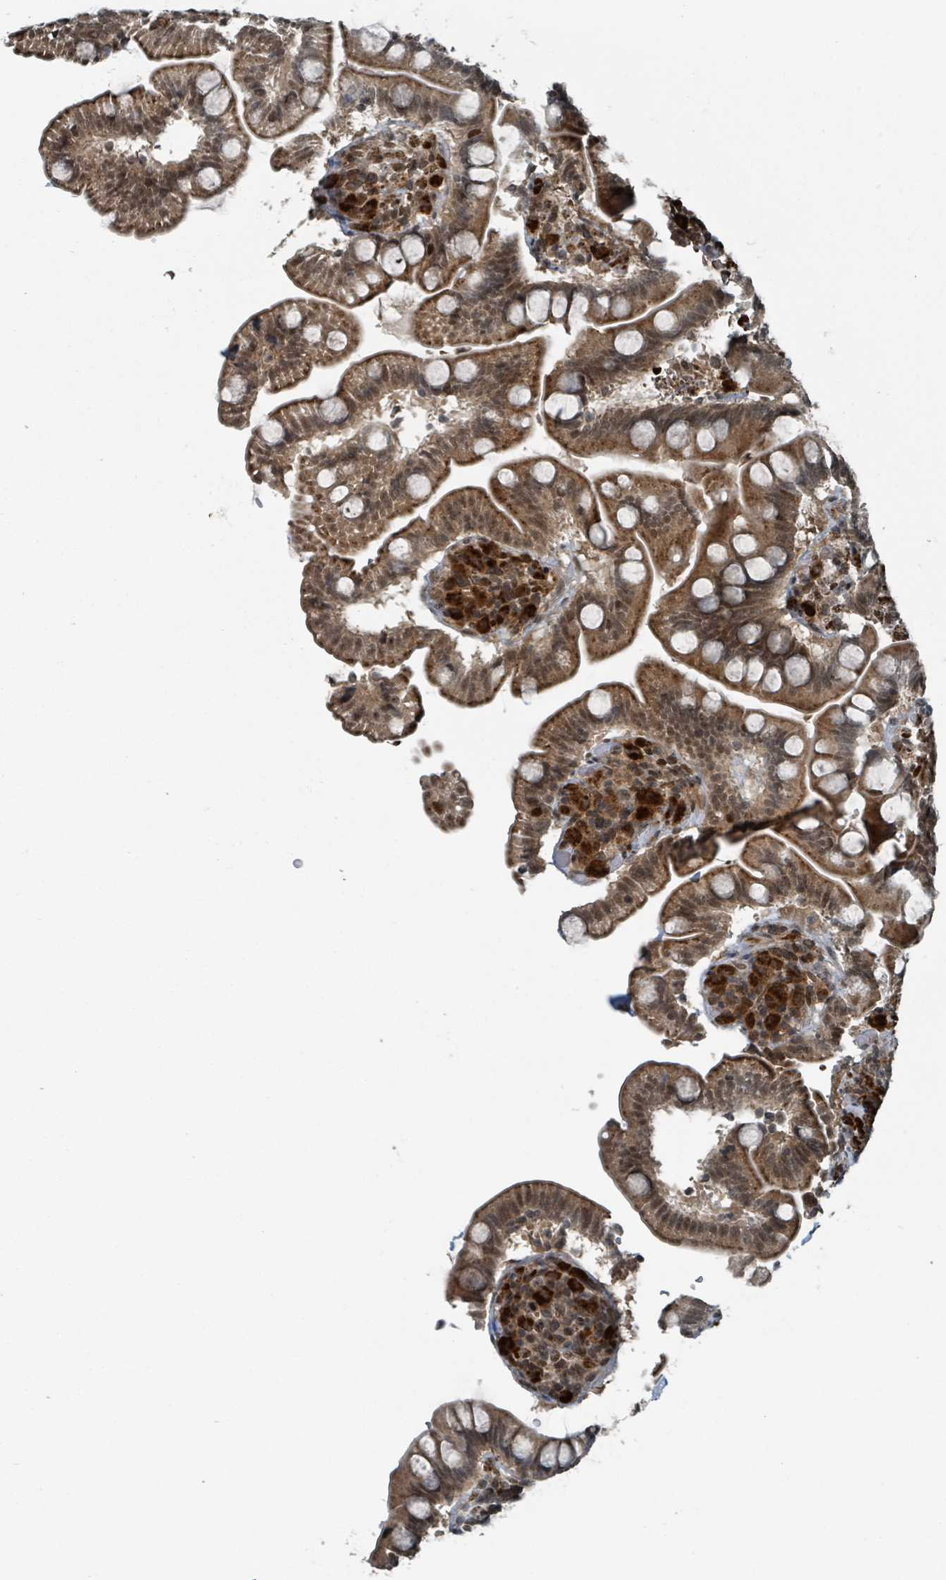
{"staining": {"intensity": "moderate", "quantity": ">75%", "location": "cytoplasmic/membranous,nuclear"}, "tissue": "small intestine", "cell_type": "Glandular cells", "image_type": "normal", "snomed": [{"axis": "morphology", "description": "Normal tissue, NOS"}, {"axis": "topography", "description": "Small intestine"}], "caption": "A brown stain labels moderate cytoplasmic/membranous,nuclear staining of a protein in glandular cells of benign human small intestine.", "gene": "PHIP", "patient": {"sex": "female", "age": 64}}